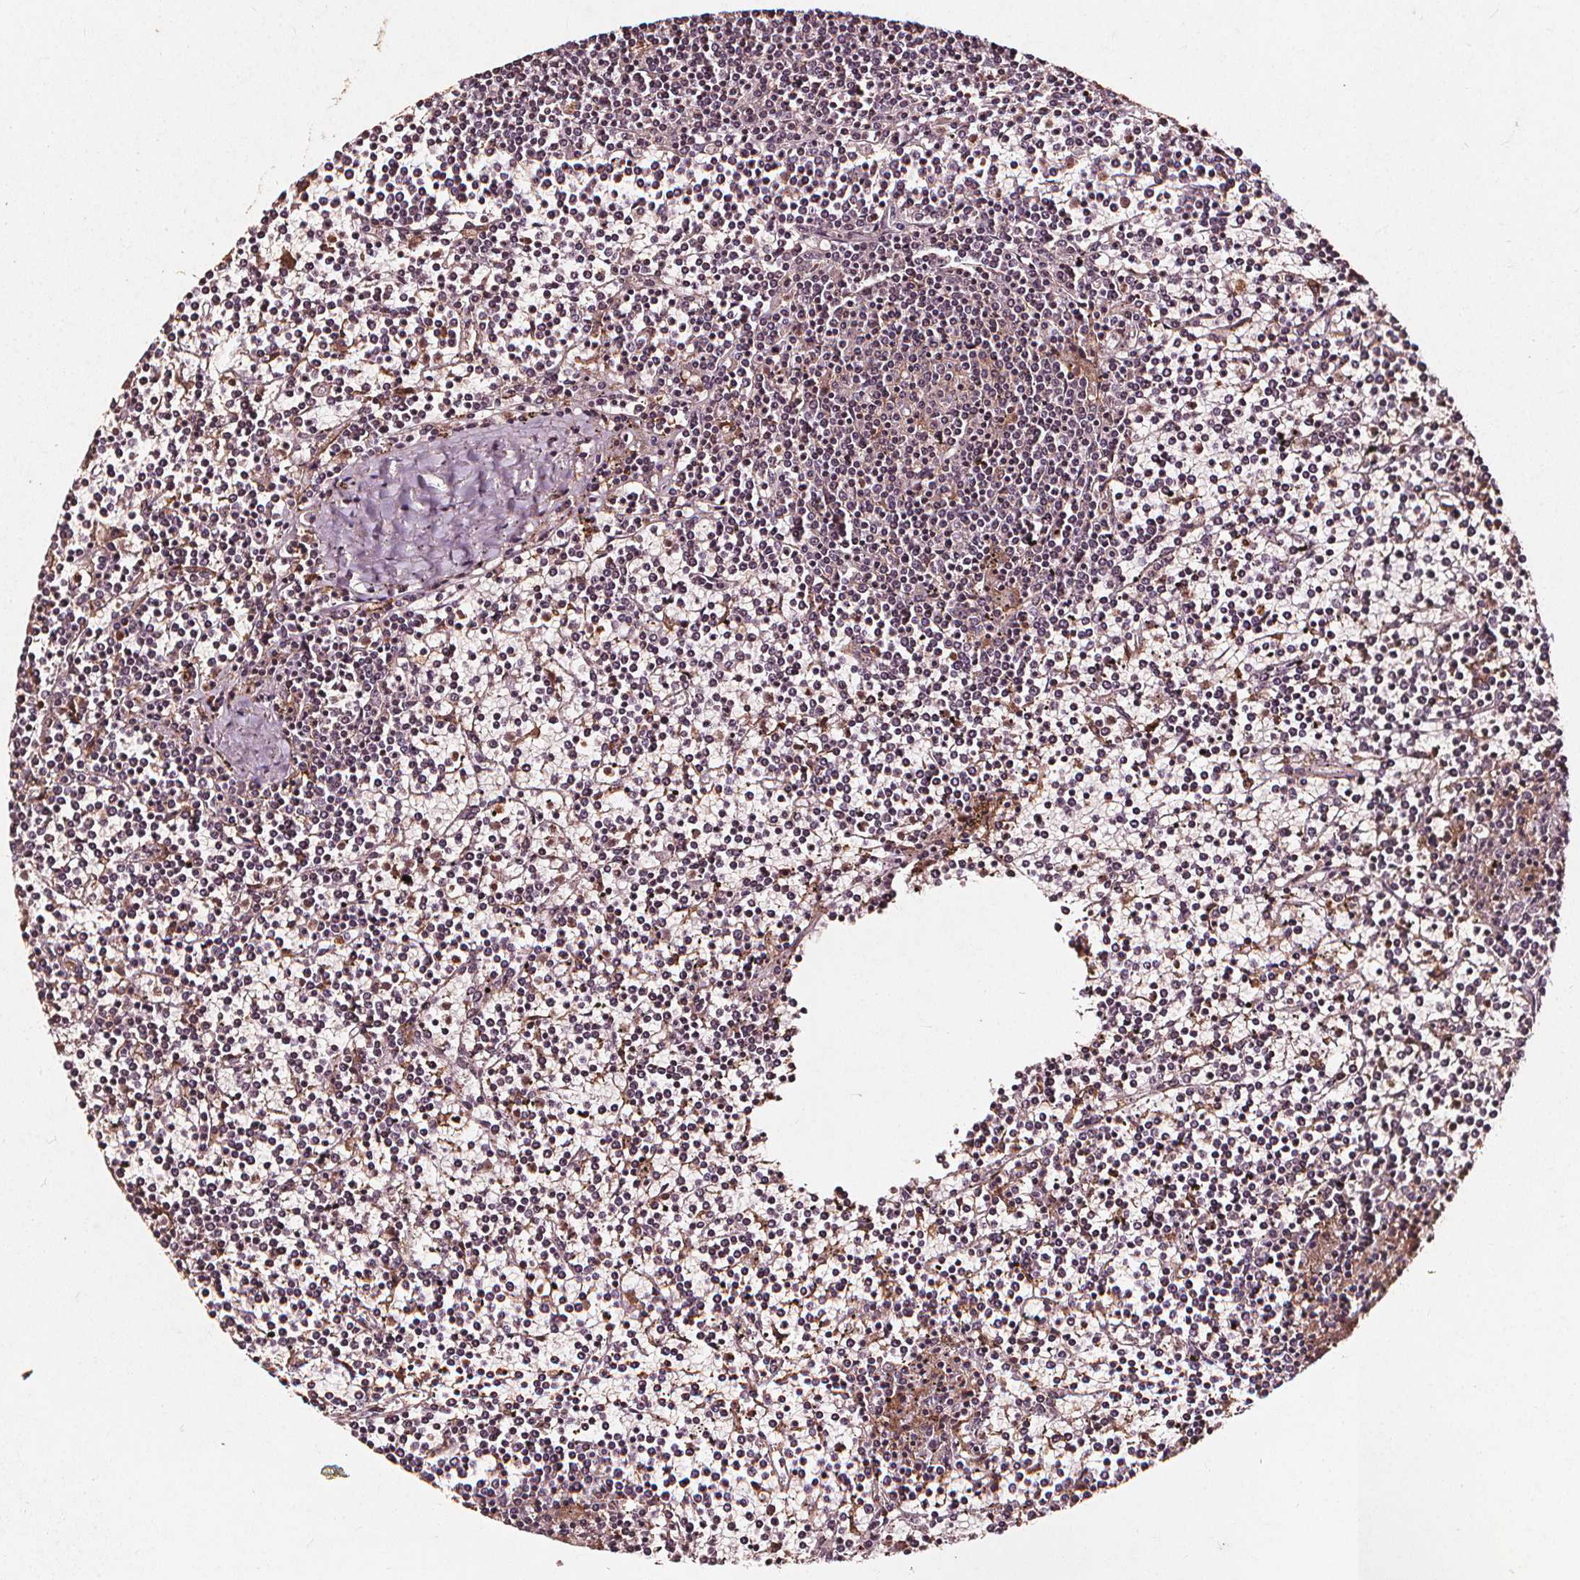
{"staining": {"intensity": "negative", "quantity": "none", "location": "none"}, "tissue": "lymphoma", "cell_type": "Tumor cells", "image_type": "cancer", "snomed": [{"axis": "morphology", "description": "Malignant lymphoma, non-Hodgkin's type, Low grade"}, {"axis": "topography", "description": "Spleen"}], "caption": "Malignant lymphoma, non-Hodgkin's type (low-grade) stained for a protein using immunohistochemistry demonstrates no positivity tumor cells.", "gene": "ABCA1", "patient": {"sex": "female", "age": 19}}